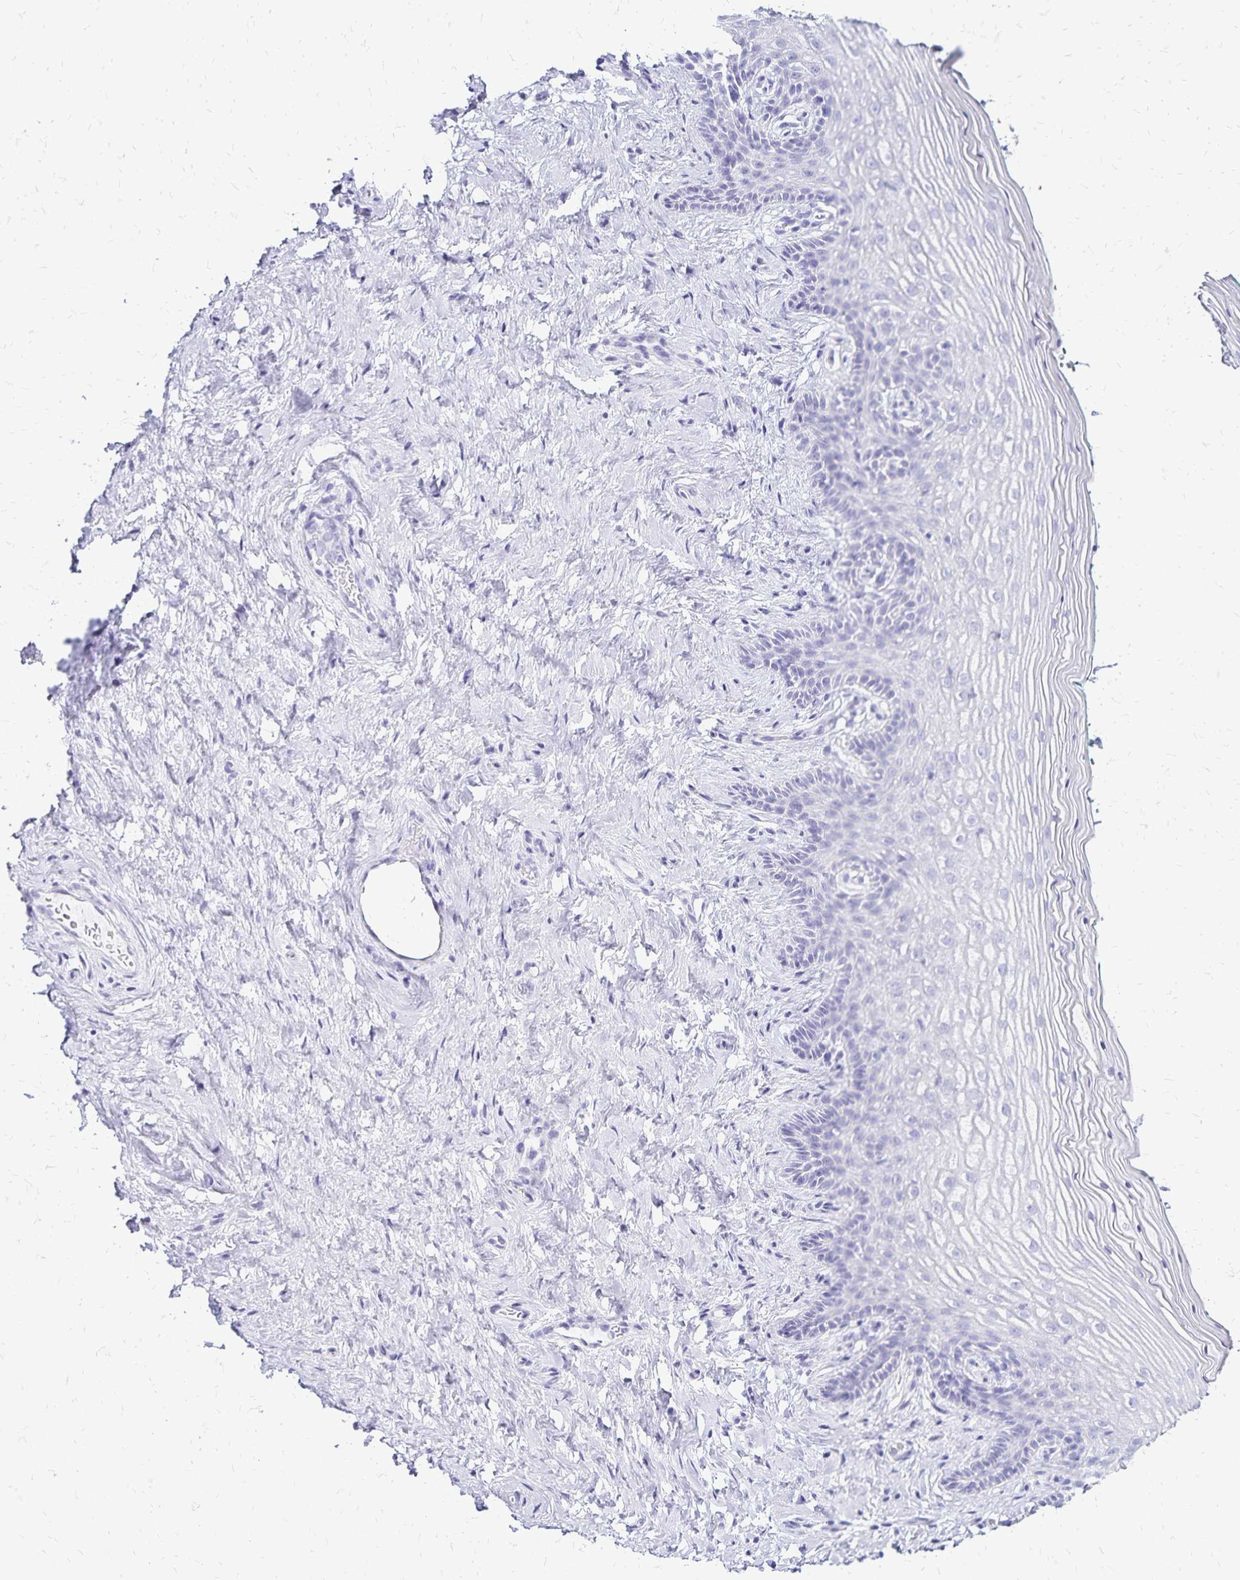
{"staining": {"intensity": "negative", "quantity": "none", "location": "none"}, "tissue": "vagina", "cell_type": "Squamous epithelial cells", "image_type": "normal", "snomed": [{"axis": "morphology", "description": "Normal tissue, NOS"}, {"axis": "topography", "description": "Vagina"}], "caption": "Immunohistochemistry (IHC) micrograph of benign human vagina stained for a protein (brown), which shows no positivity in squamous epithelial cells. (Brightfield microscopy of DAB (3,3'-diaminobenzidine) immunohistochemistry (IHC) at high magnification).", "gene": "LIN28B", "patient": {"sex": "female", "age": 45}}